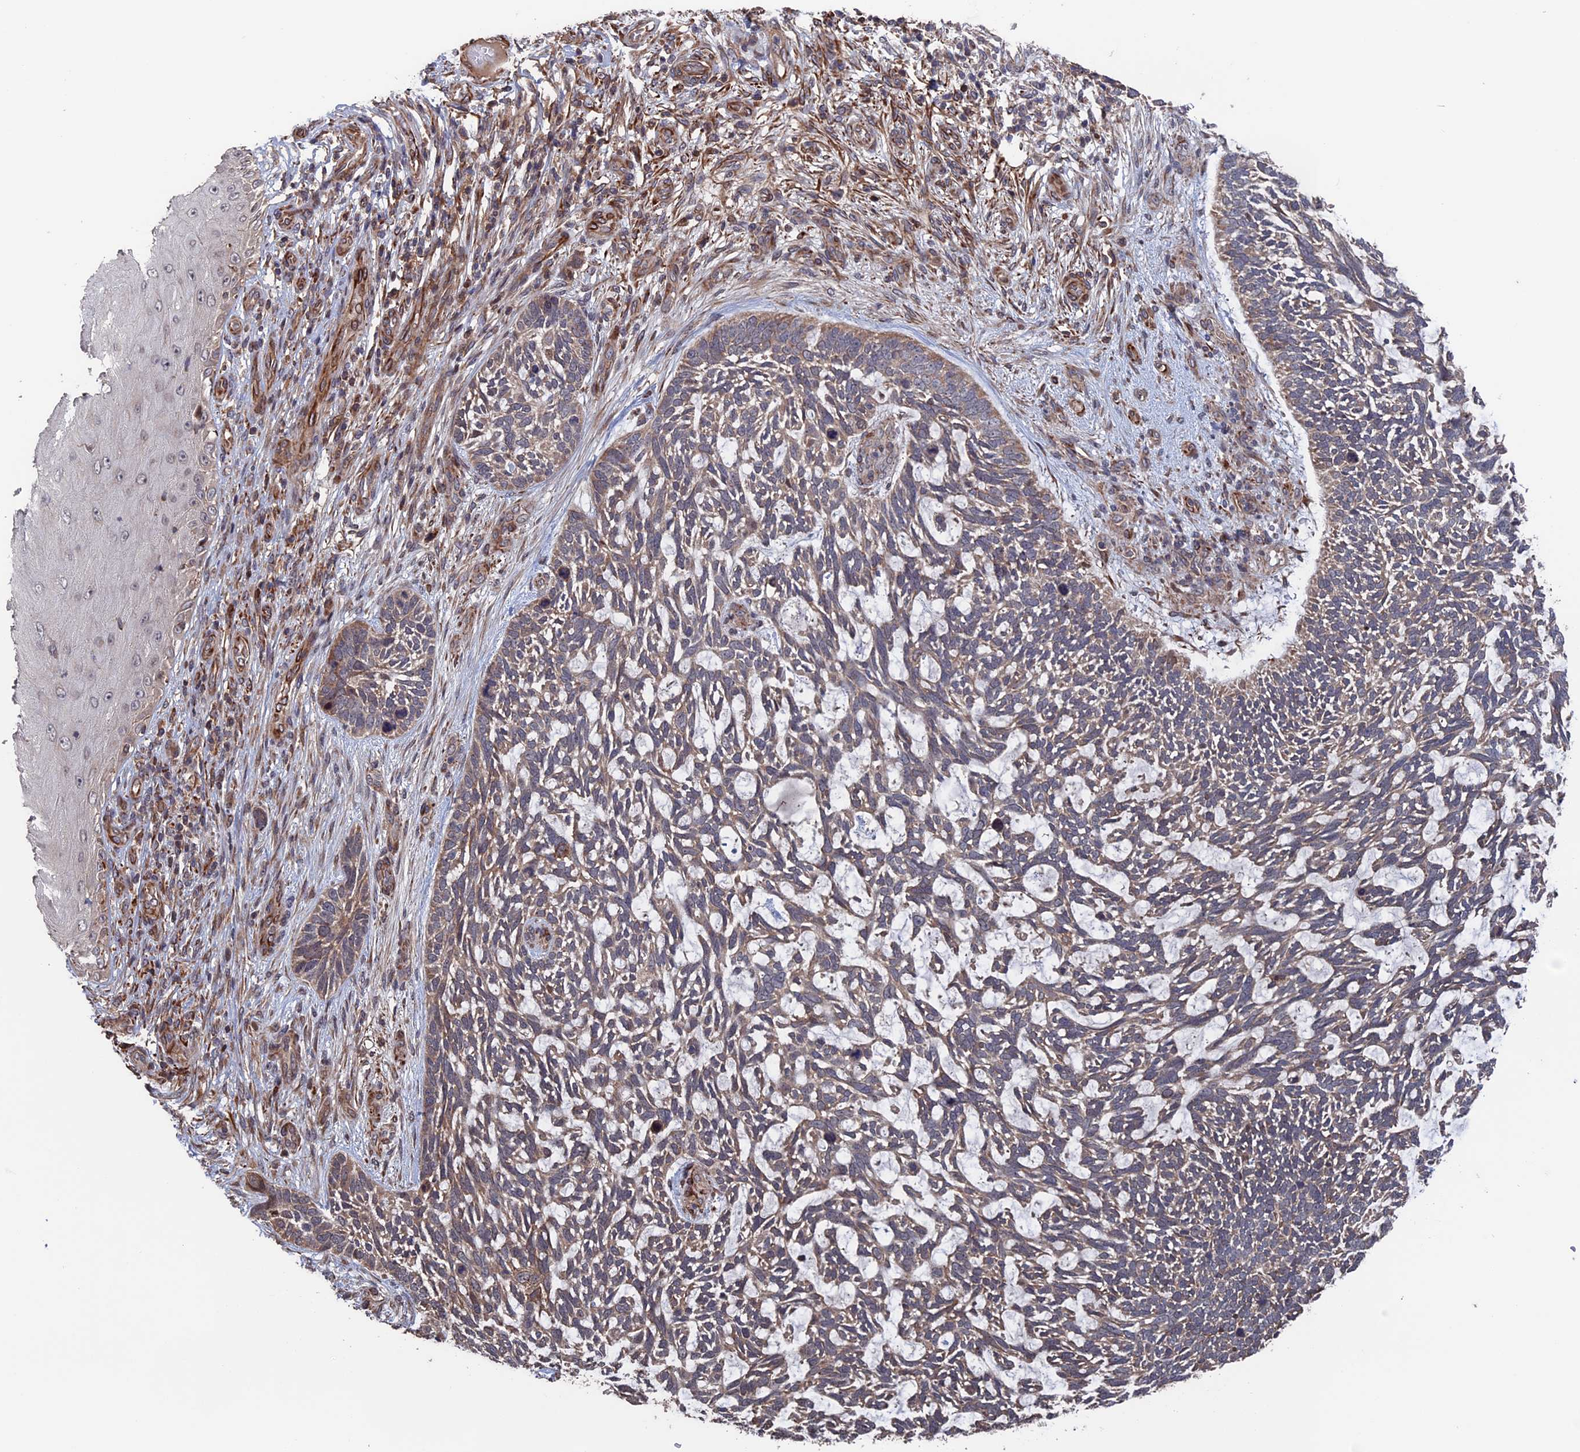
{"staining": {"intensity": "weak", "quantity": "25%-75%", "location": "cytoplasmic/membranous"}, "tissue": "skin cancer", "cell_type": "Tumor cells", "image_type": "cancer", "snomed": [{"axis": "morphology", "description": "Basal cell carcinoma"}, {"axis": "topography", "description": "Skin"}], "caption": "Skin cancer (basal cell carcinoma) stained with DAB (3,3'-diaminobenzidine) immunohistochemistry (IHC) displays low levels of weak cytoplasmic/membranous positivity in about 25%-75% of tumor cells.", "gene": "PLA2G15", "patient": {"sex": "male", "age": 88}}